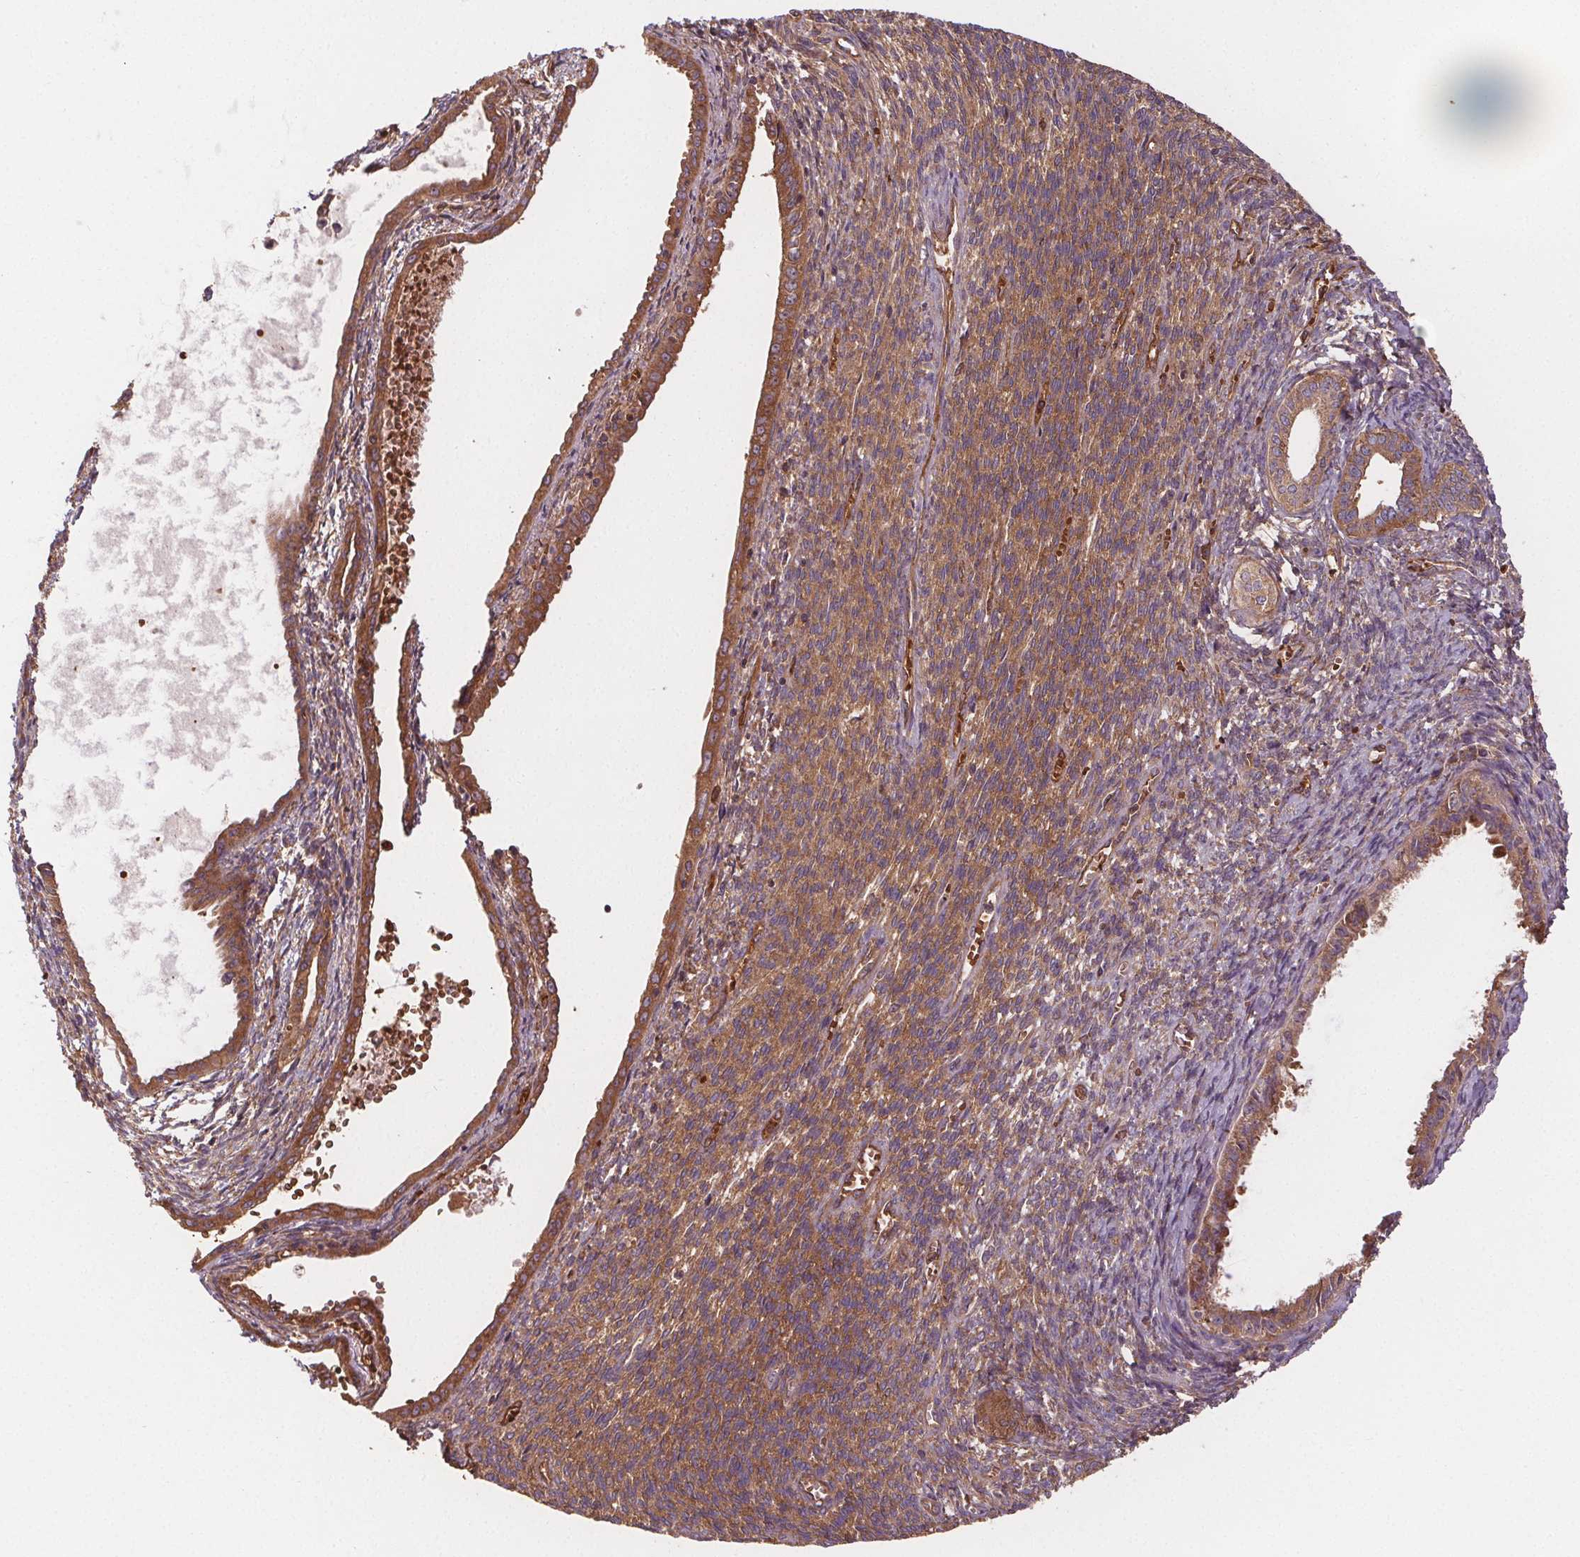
{"staining": {"intensity": "moderate", "quantity": ">75%", "location": "cytoplasmic/membranous"}, "tissue": "endometrial cancer", "cell_type": "Tumor cells", "image_type": "cancer", "snomed": [{"axis": "morphology", "description": "Adenocarcinoma, NOS"}, {"axis": "topography", "description": "Endometrium"}], "caption": "Immunohistochemistry staining of endometrial cancer, which reveals medium levels of moderate cytoplasmic/membranous positivity in about >75% of tumor cells indicating moderate cytoplasmic/membranous protein expression. The staining was performed using DAB (3,3'-diaminobenzidine) (brown) for protein detection and nuclei were counterstained in hematoxylin (blue).", "gene": "EIF3D", "patient": {"sex": "female", "age": 86}}